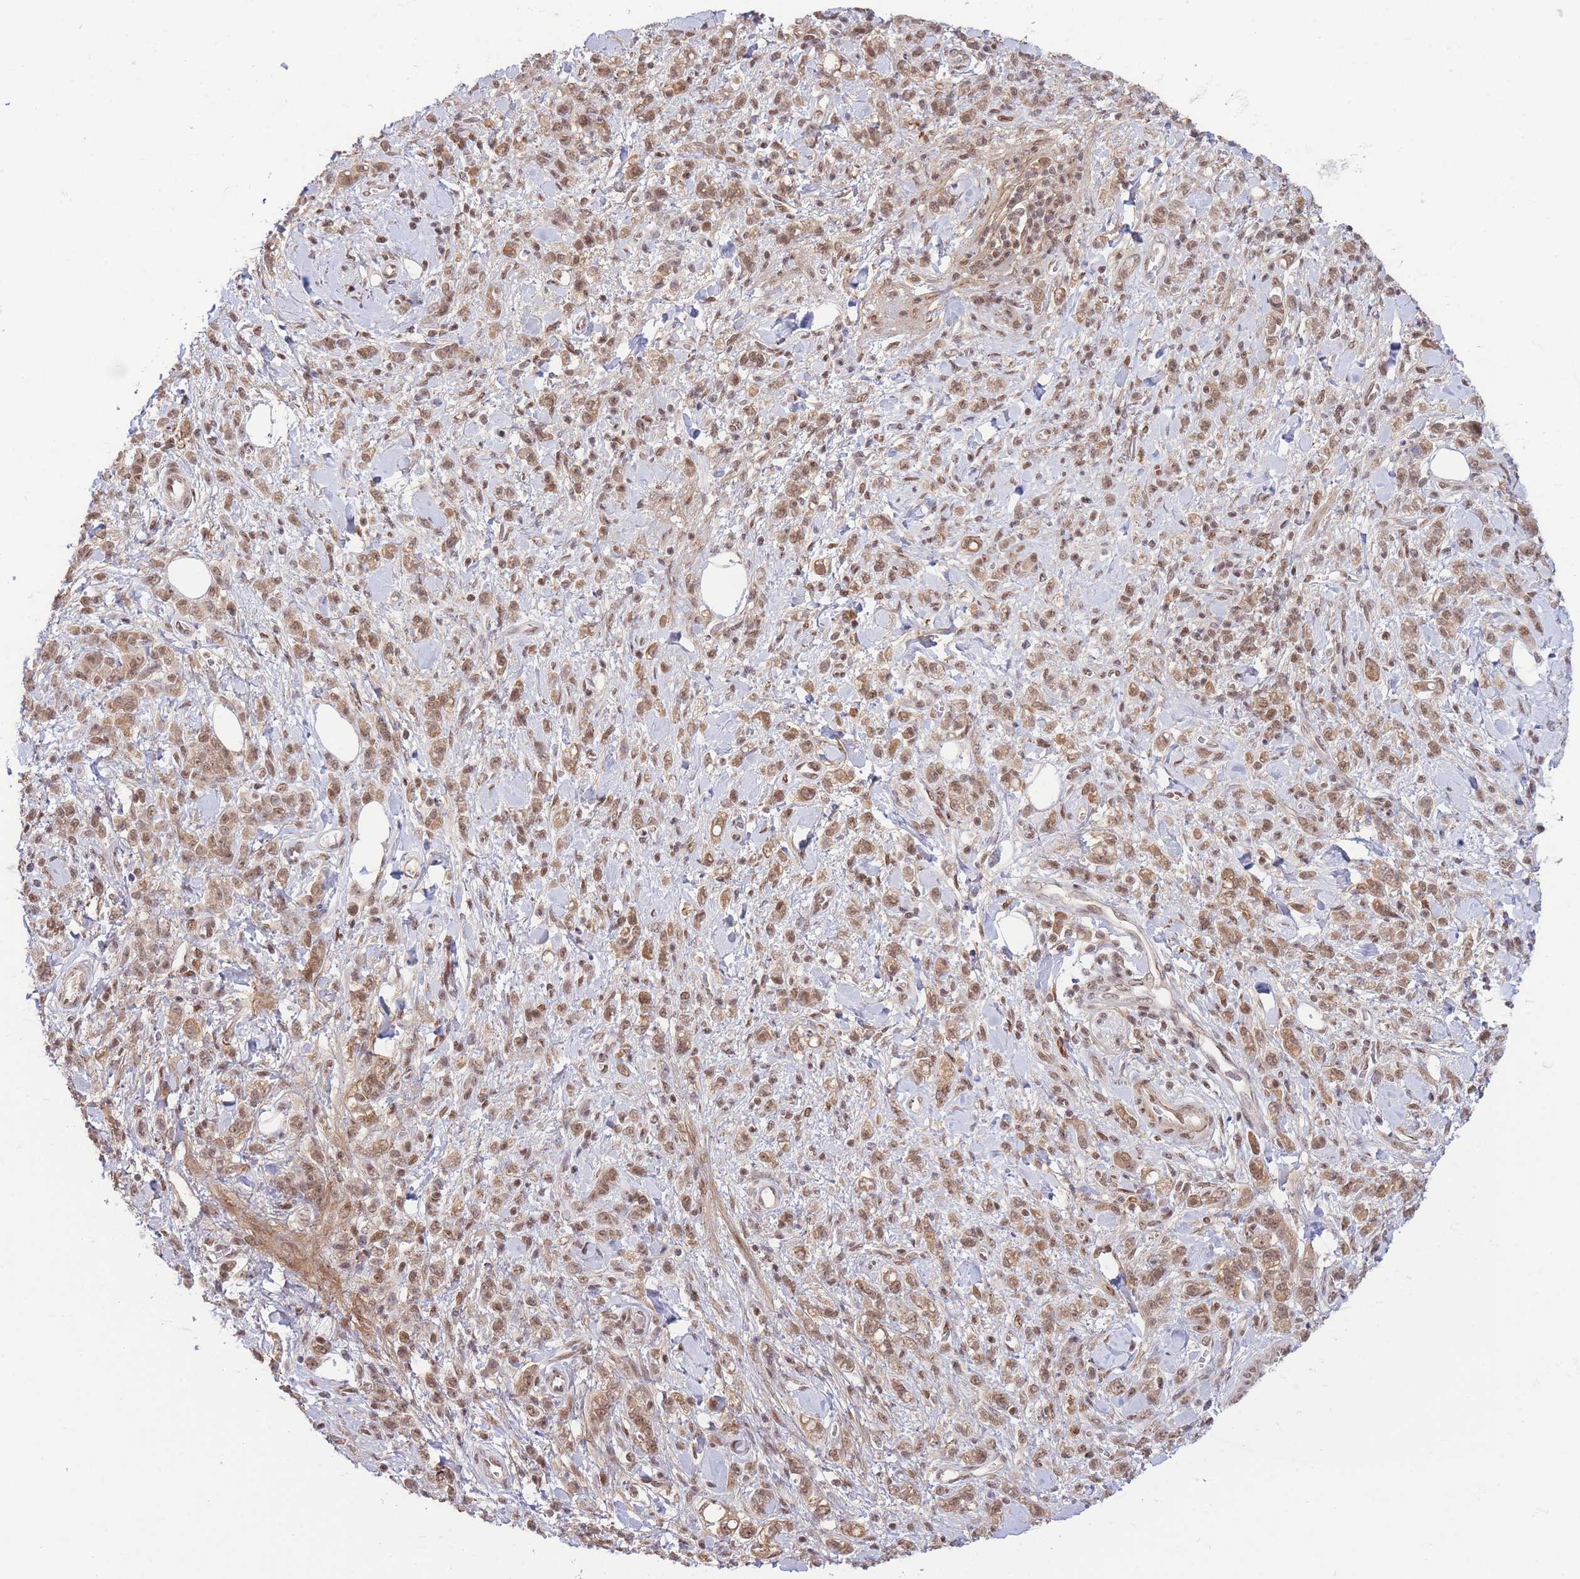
{"staining": {"intensity": "moderate", "quantity": ">75%", "location": "nuclear"}, "tissue": "stomach cancer", "cell_type": "Tumor cells", "image_type": "cancer", "snomed": [{"axis": "morphology", "description": "Adenocarcinoma, NOS"}, {"axis": "topography", "description": "Stomach"}], "caption": "A micrograph showing moderate nuclear expression in approximately >75% of tumor cells in adenocarcinoma (stomach), as visualized by brown immunohistochemical staining.", "gene": "CARD8", "patient": {"sex": "male", "age": 77}}